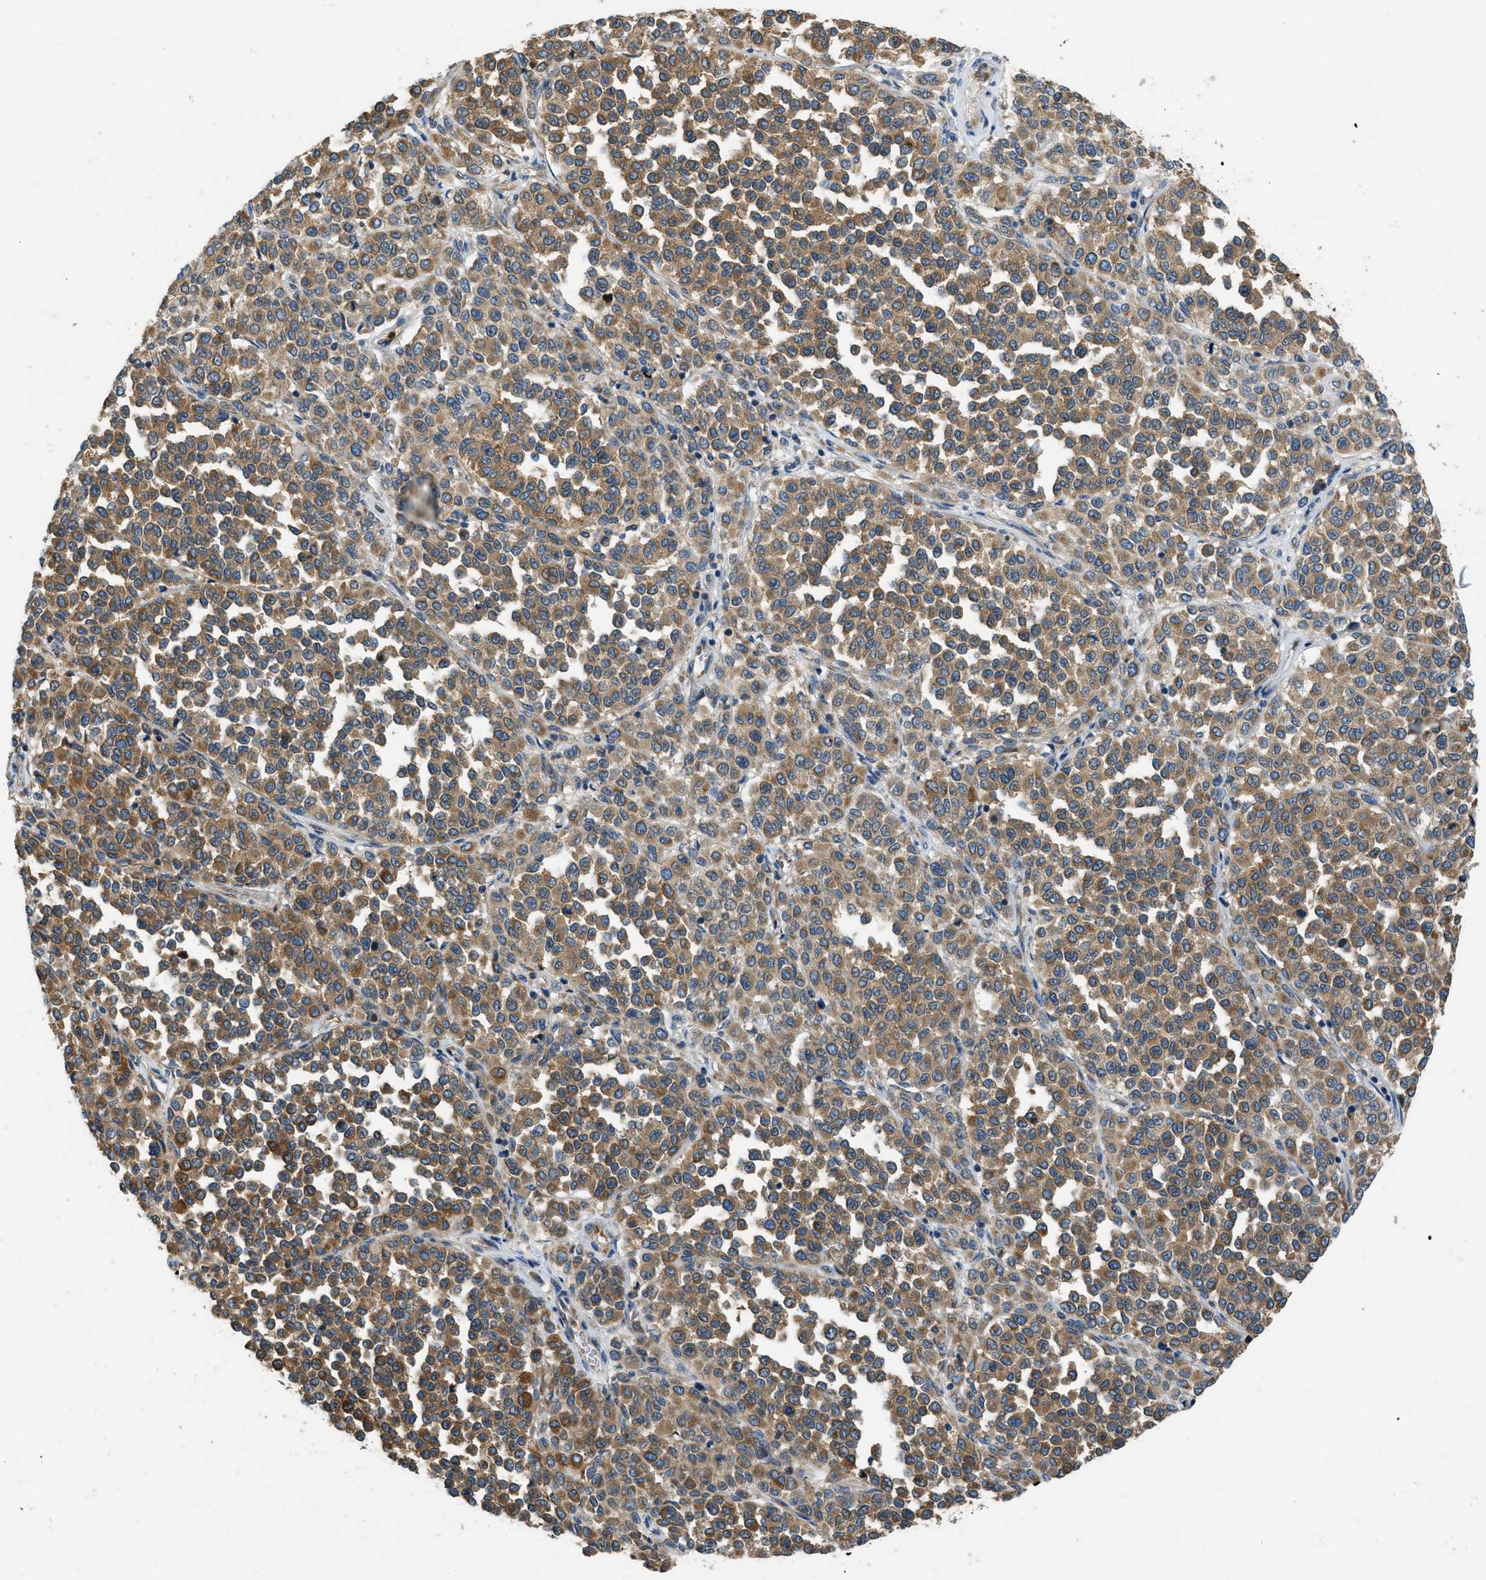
{"staining": {"intensity": "moderate", "quantity": ">75%", "location": "cytoplasmic/membranous"}, "tissue": "melanoma", "cell_type": "Tumor cells", "image_type": "cancer", "snomed": [{"axis": "morphology", "description": "Malignant melanoma, Metastatic site"}, {"axis": "topography", "description": "Pancreas"}], "caption": "Melanoma was stained to show a protein in brown. There is medium levels of moderate cytoplasmic/membranous expression in approximately >75% of tumor cells.", "gene": "GIMAP8", "patient": {"sex": "female", "age": 30}}